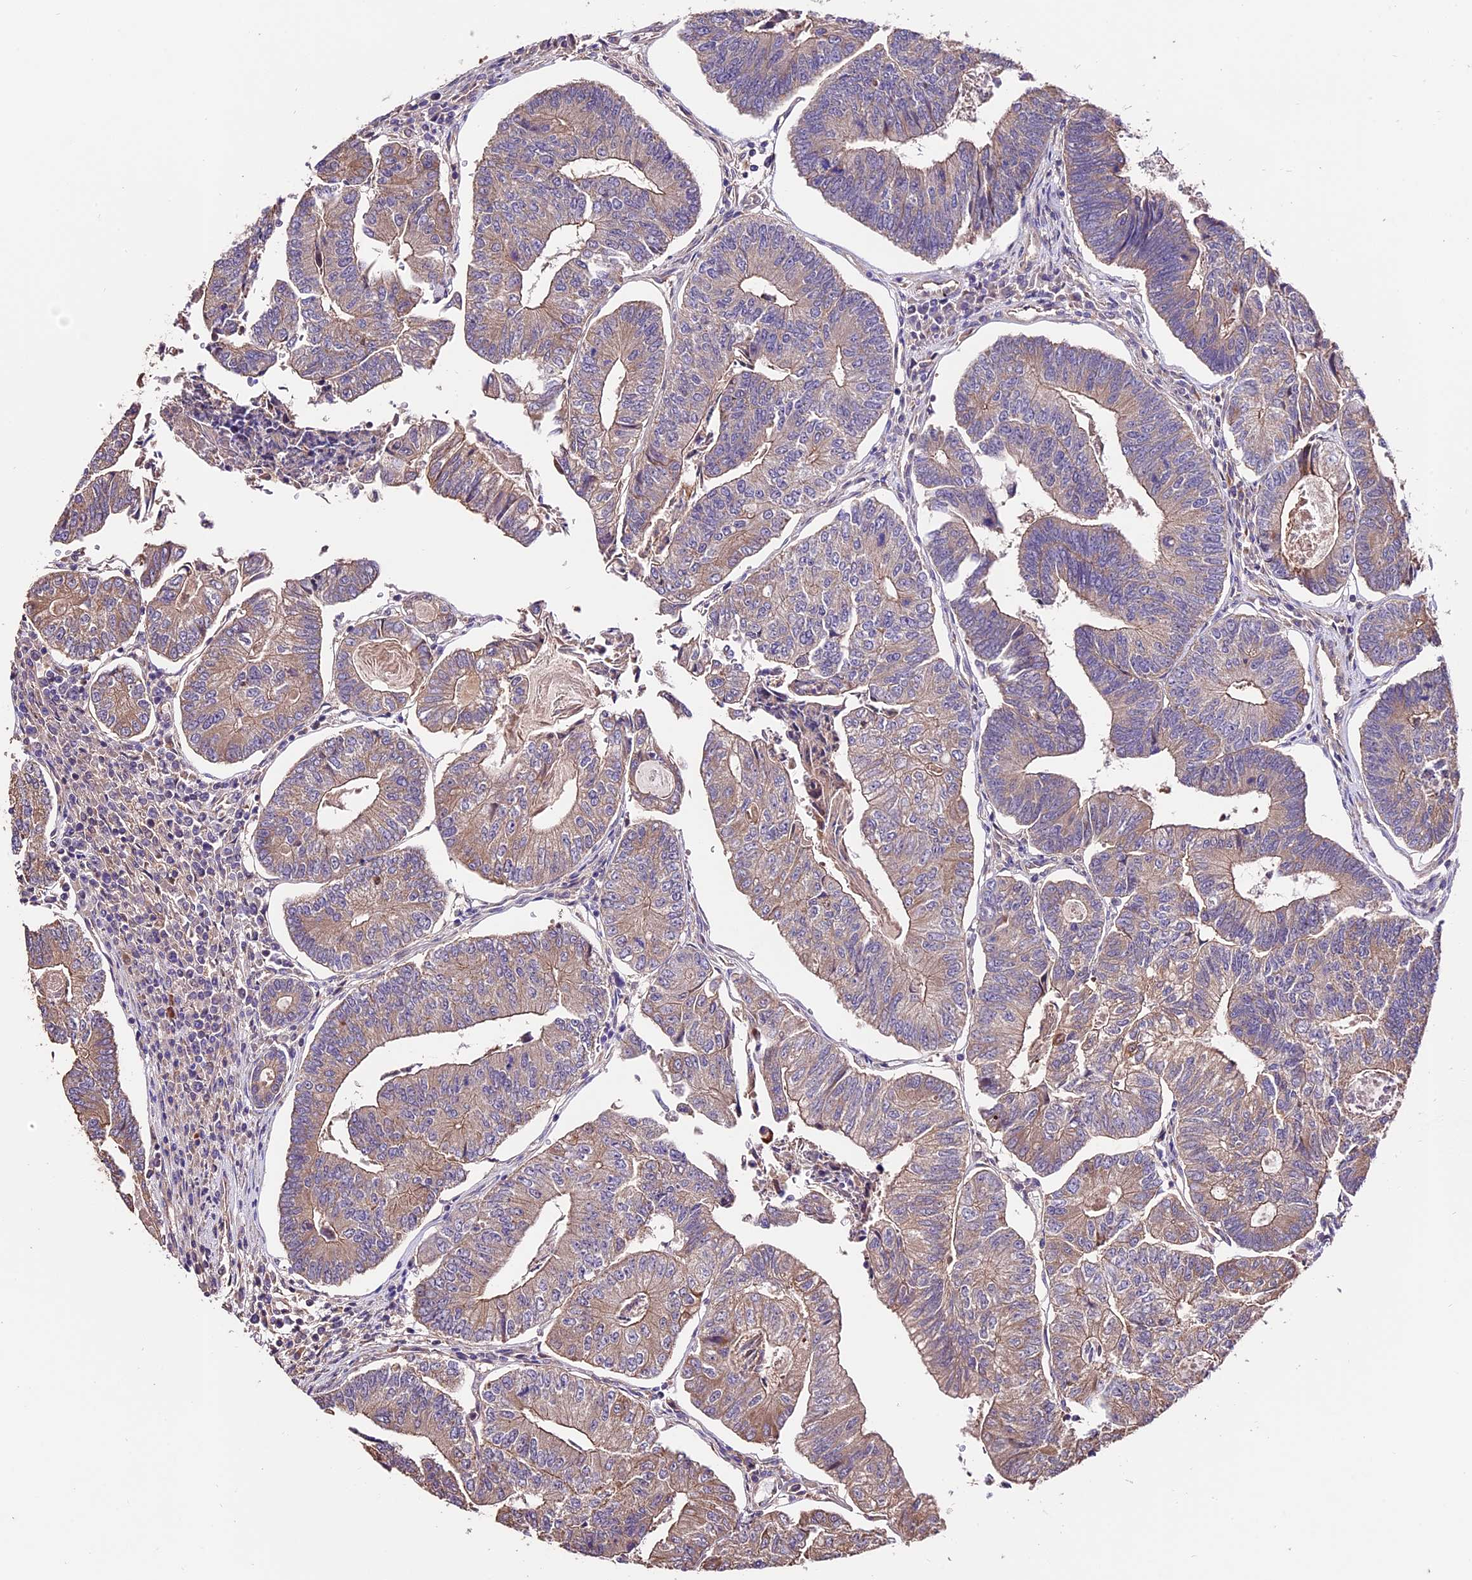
{"staining": {"intensity": "weak", "quantity": ">75%", "location": "cytoplasmic/membranous"}, "tissue": "colorectal cancer", "cell_type": "Tumor cells", "image_type": "cancer", "snomed": [{"axis": "morphology", "description": "Adenocarcinoma, NOS"}, {"axis": "topography", "description": "Colon"}], "caption": "This is a micrograph of immunohistochemistry staining of colorectal cancer, which shows weak staining in the cytoplasmic/membranous of tumor cells.", "gene": "CES3", "patient": {"sex": "female", "age": 67}}